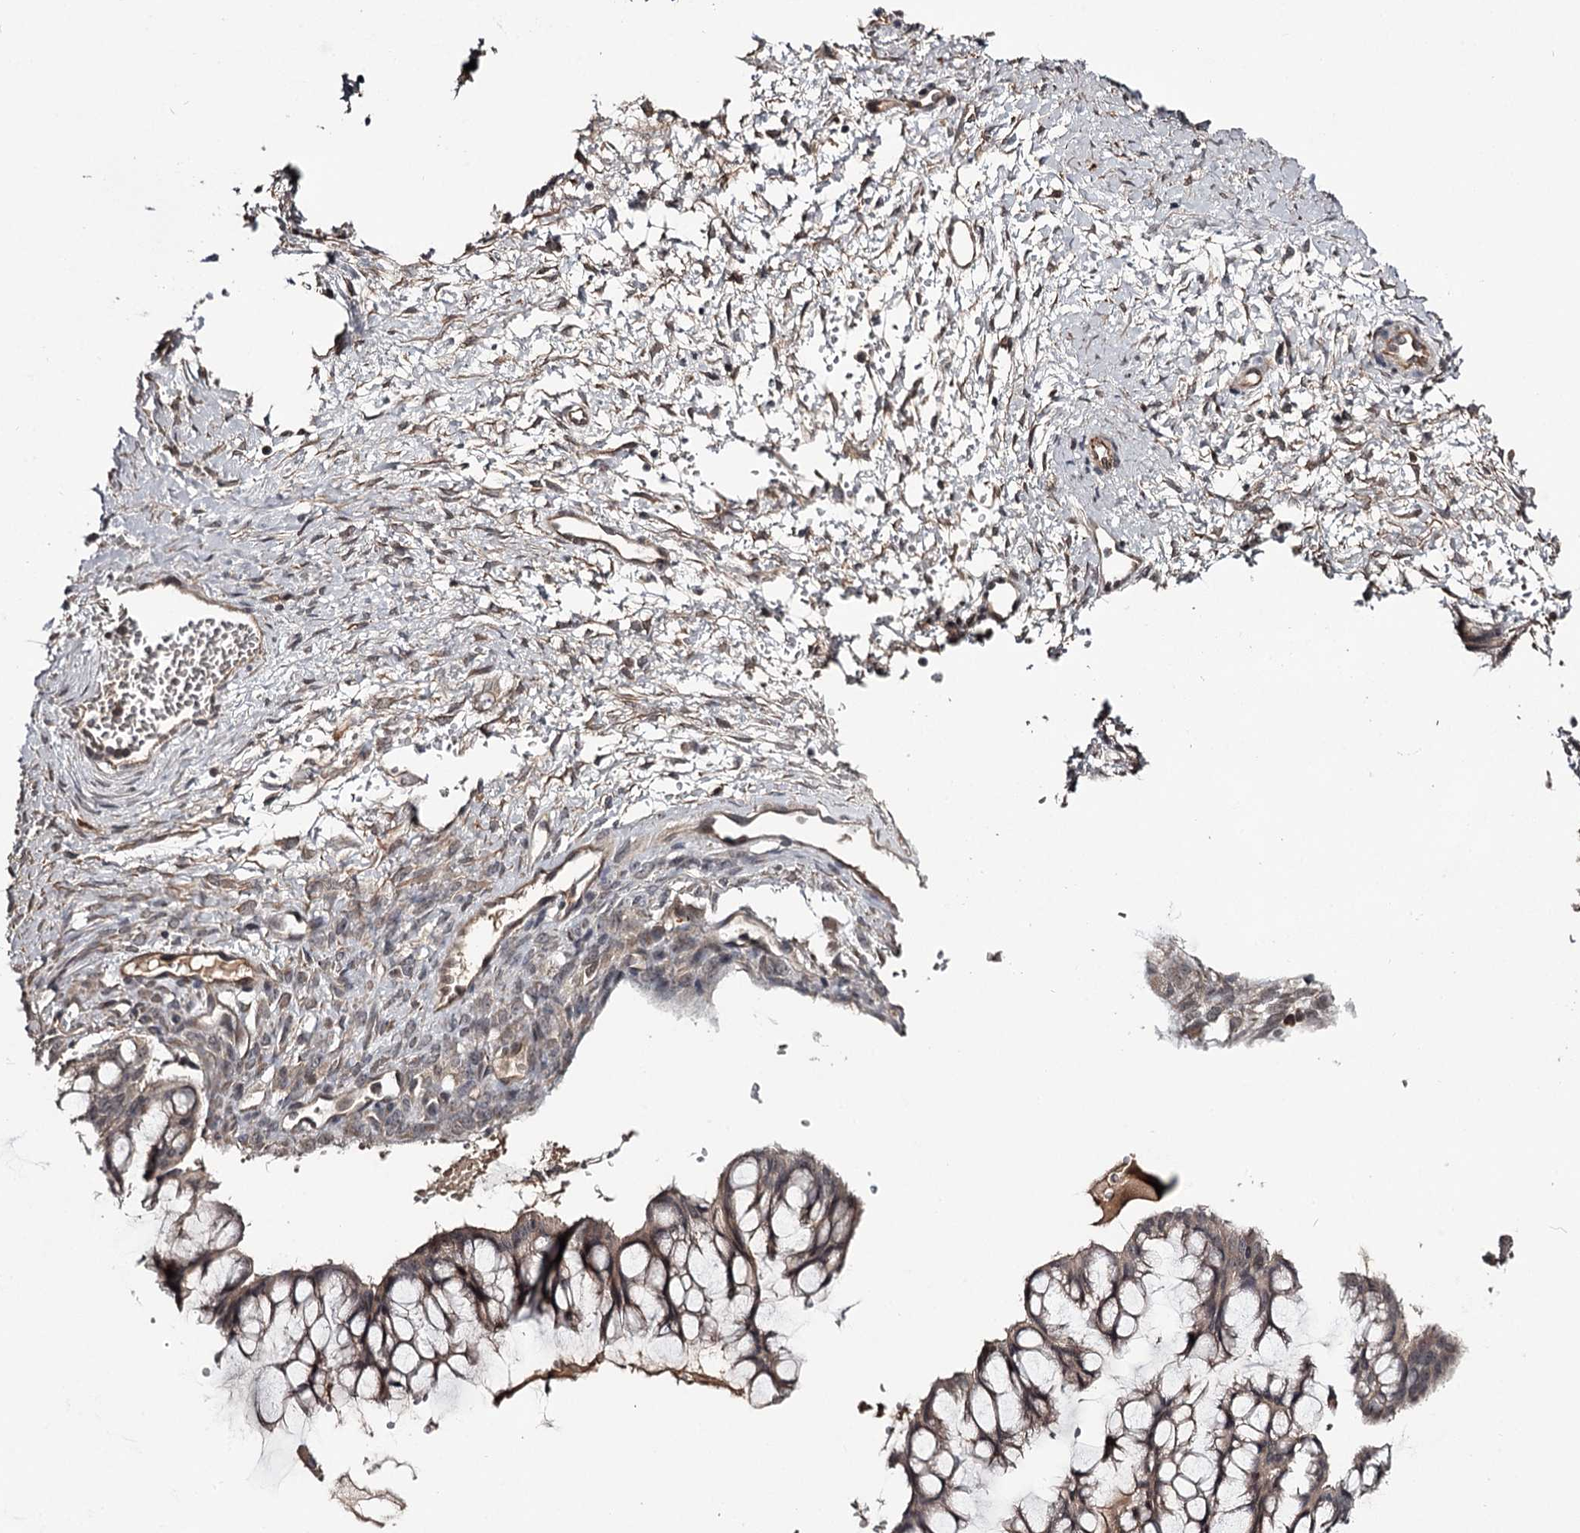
{"staining": {"intensity": "weak", "quantity": "25%-75%", "location": "cytoplasmic/membranous"}, "tissue": "ovarian cancer", "cell_type": "Tumor cells", "image_type": "cancer", "snomed": [{"axis": "morphology", "description": "Cystadenocarcinoma, mucinous, NOS"}, {"axis": "topography", "description": "Ovary"}], "caption": "Tumor cells reveal weak cytoplasmic/membranous expression in about 25%-75% of cells in ovarian cancer.", "gene": "CWF19L2", "patient": {"sex": "female", "age": 73}}